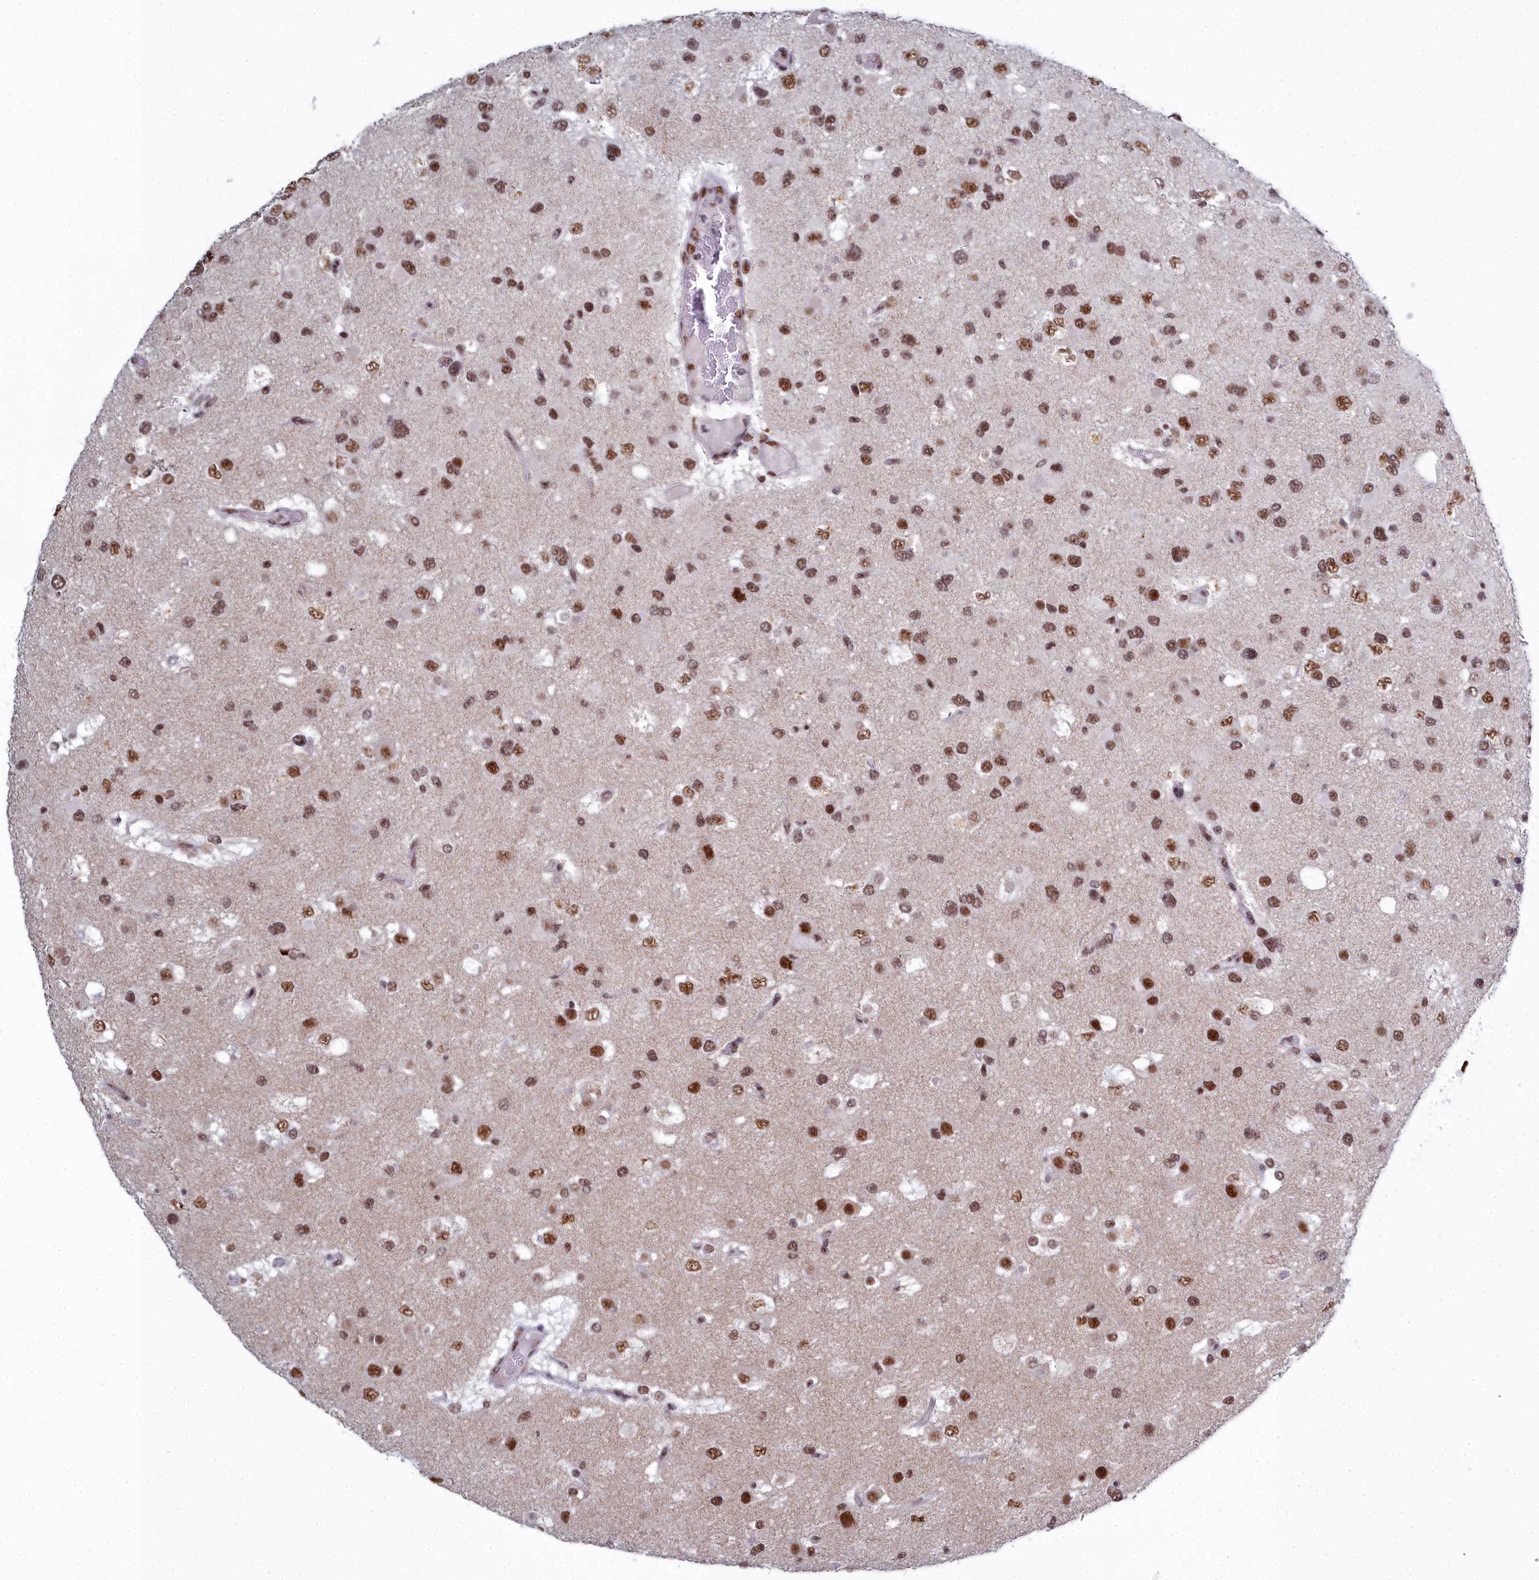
{"staining": {"intensity": "moderate", "quantity": ">75%", "location": "nuclear"}, "tissue": "glioma", "cell_type": "Tumor cells", "image_type": "cancer", "snomed": [{"axis": "morphology", "description": "Glioma, malignant, High grade"}, {"axis": "topography", "description": "Brain"}], "caption": "Protein analysis of glioma tissue exhibits moderate nuclear expression in about >75% of tumor cells.", "gene": "SF3B3", "patient": {"sex": "male", "age": 53}}